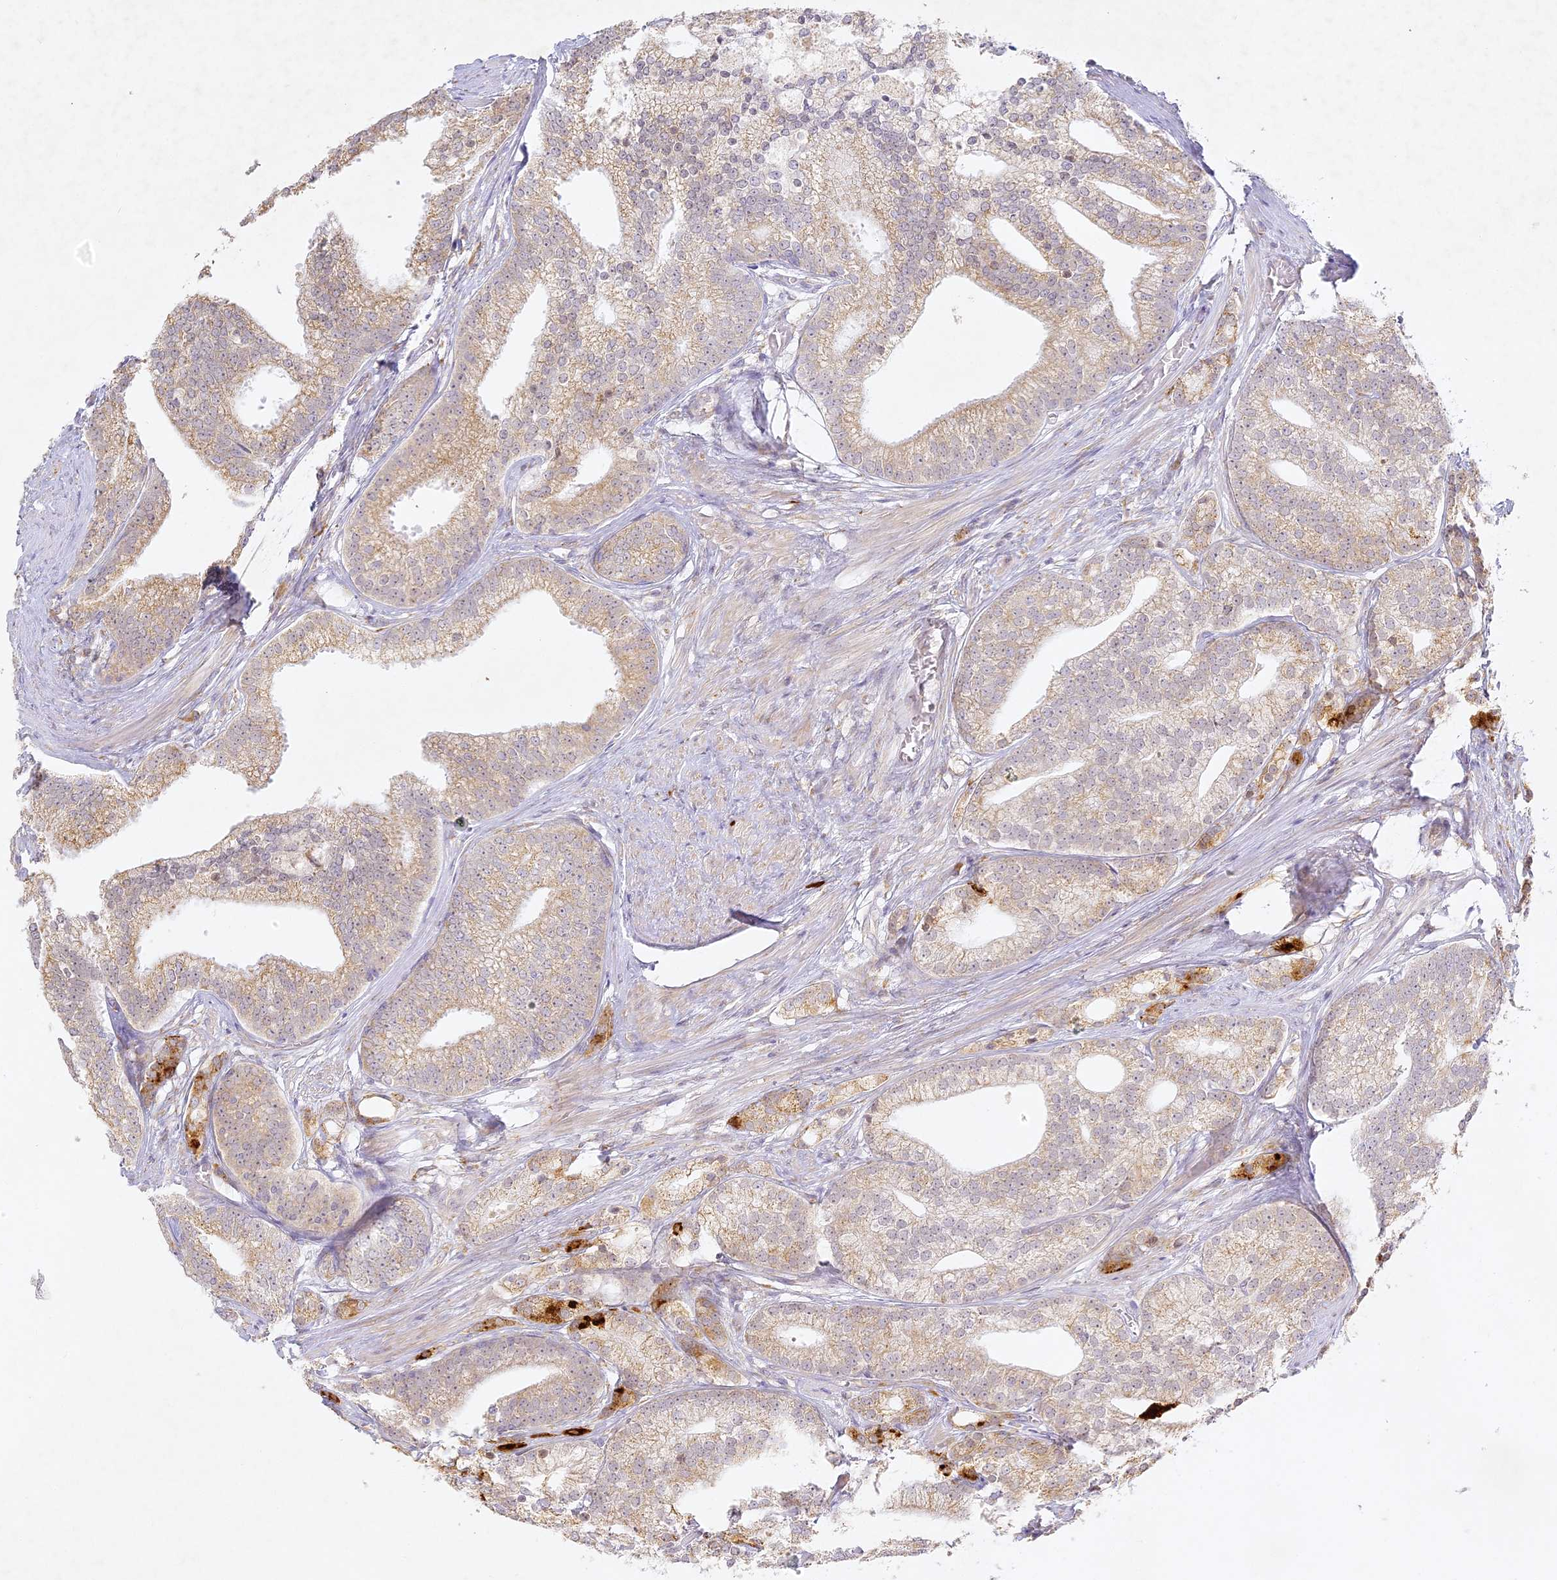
{"staining": {"intensity": "strong", "quantity": "<25%", "location": "cytoplasmic/membranous"}, "tissue": "prostate cancer", "cell_type": "Tumor cells", "image_type": "cancer", "snomed": [{"axis": "morphology", "description": "Adenocarcinoma, Low grade"}, {"axis": "topography", "description": "Prostate"}], "caption": "Immunohistochemical staining of prostate adenocarcinoma (low-grade) shows medium levels of strong cytoplasmic/membranous staining in approximately <25% of tumor cells.", "gene": "SLC30A5", "patient": {"sex": "male", "age": 71}}